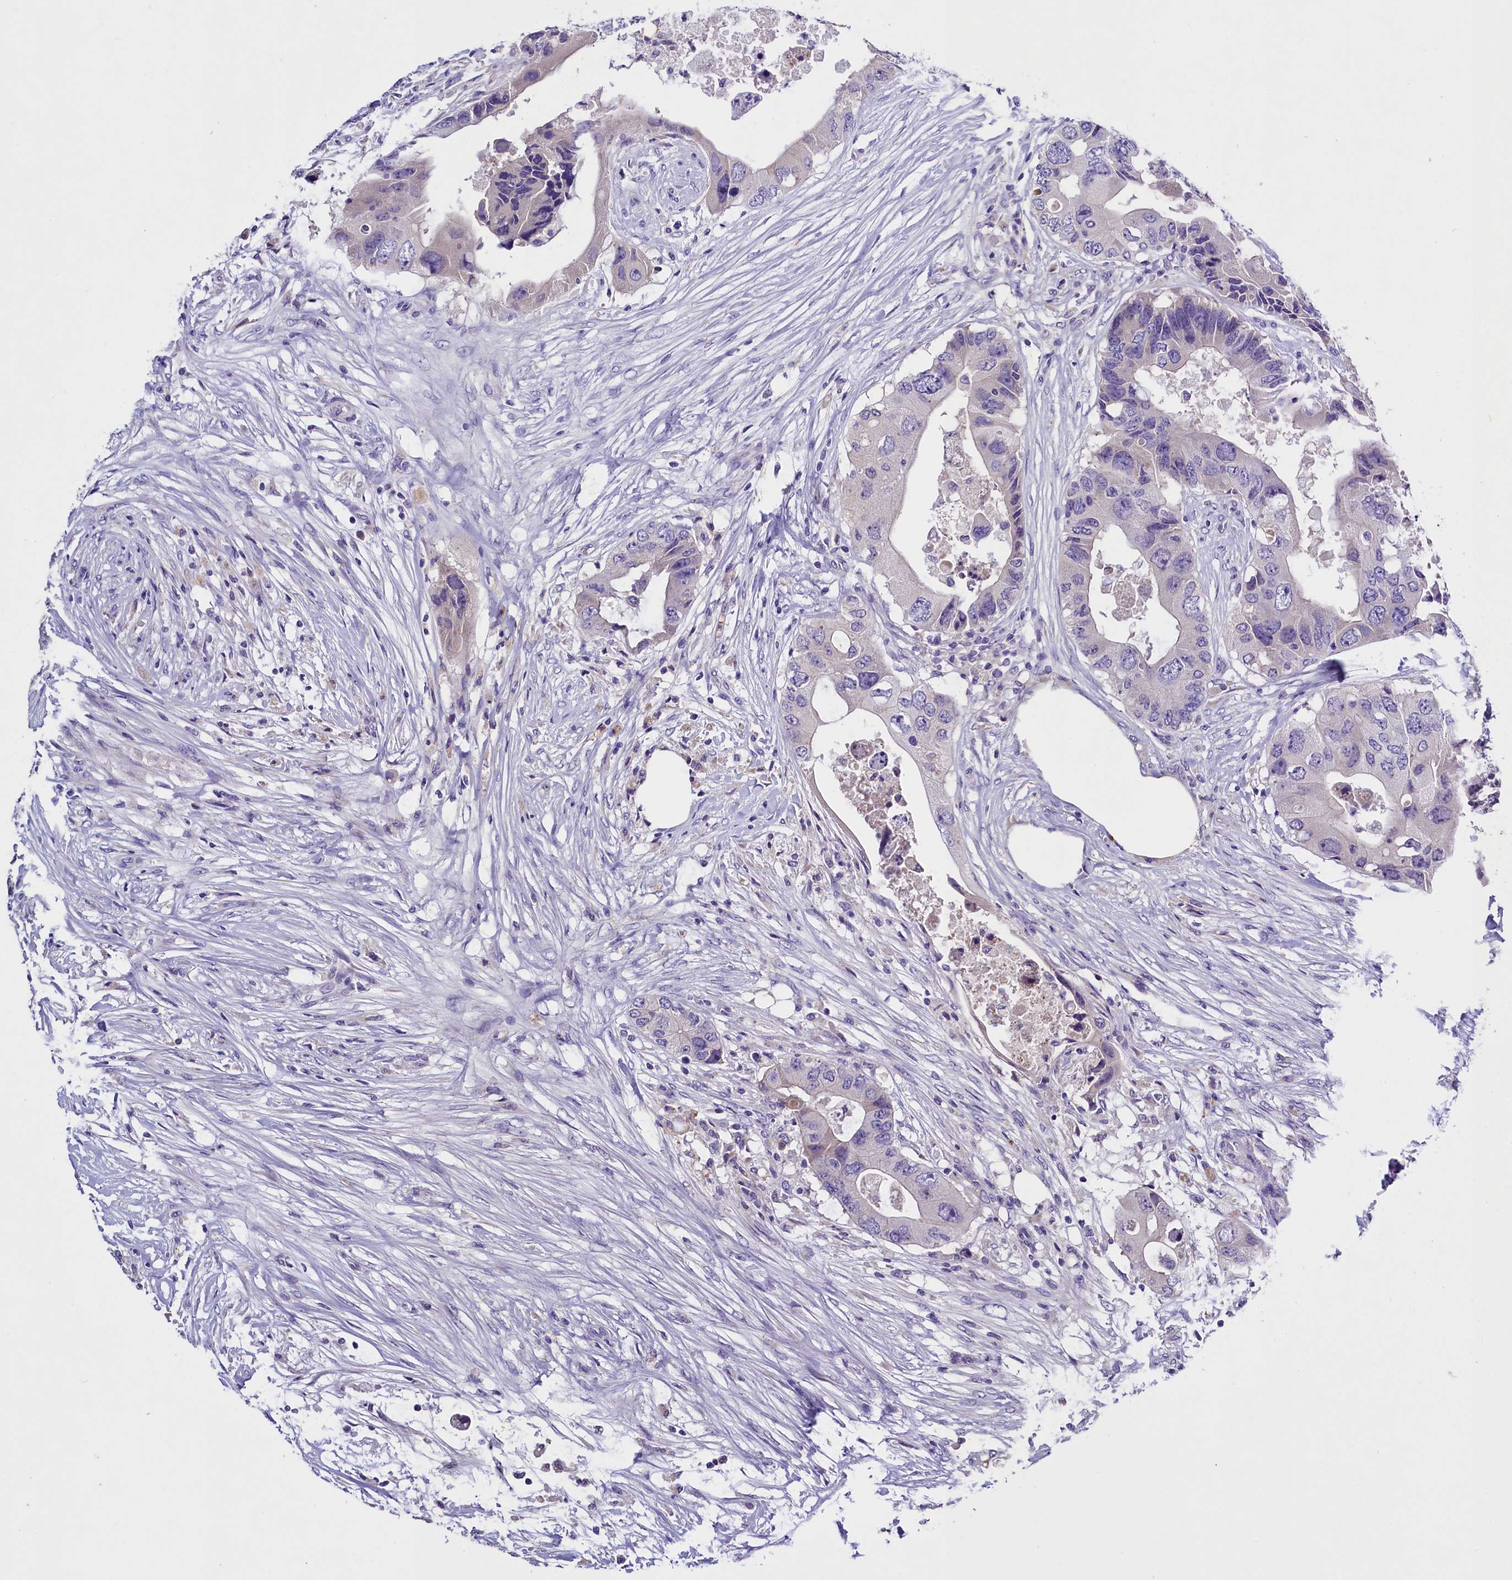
{"staining": {"intensity": "negative", "quantity": "none", "location": "none"}, "tissue": "colorectal cancer", "cell_type": "Tumor cells", "image_type": "cancer", "snomed": [{"axis": "morphology", "description": "Adenocarcinoma, NOS"}, {"axis": "topography", "description": "Colon"}], "caption": "DAB (3,3'-diaminobenzidine) immunohistochemical staining of human colorectal adenocarcinoma reveals no significant staining in tumor cells. (DAB IHC with hematoxylin counter stain).", "gene": "RTTN", "patient": {"sex": "male", "age": 71}}